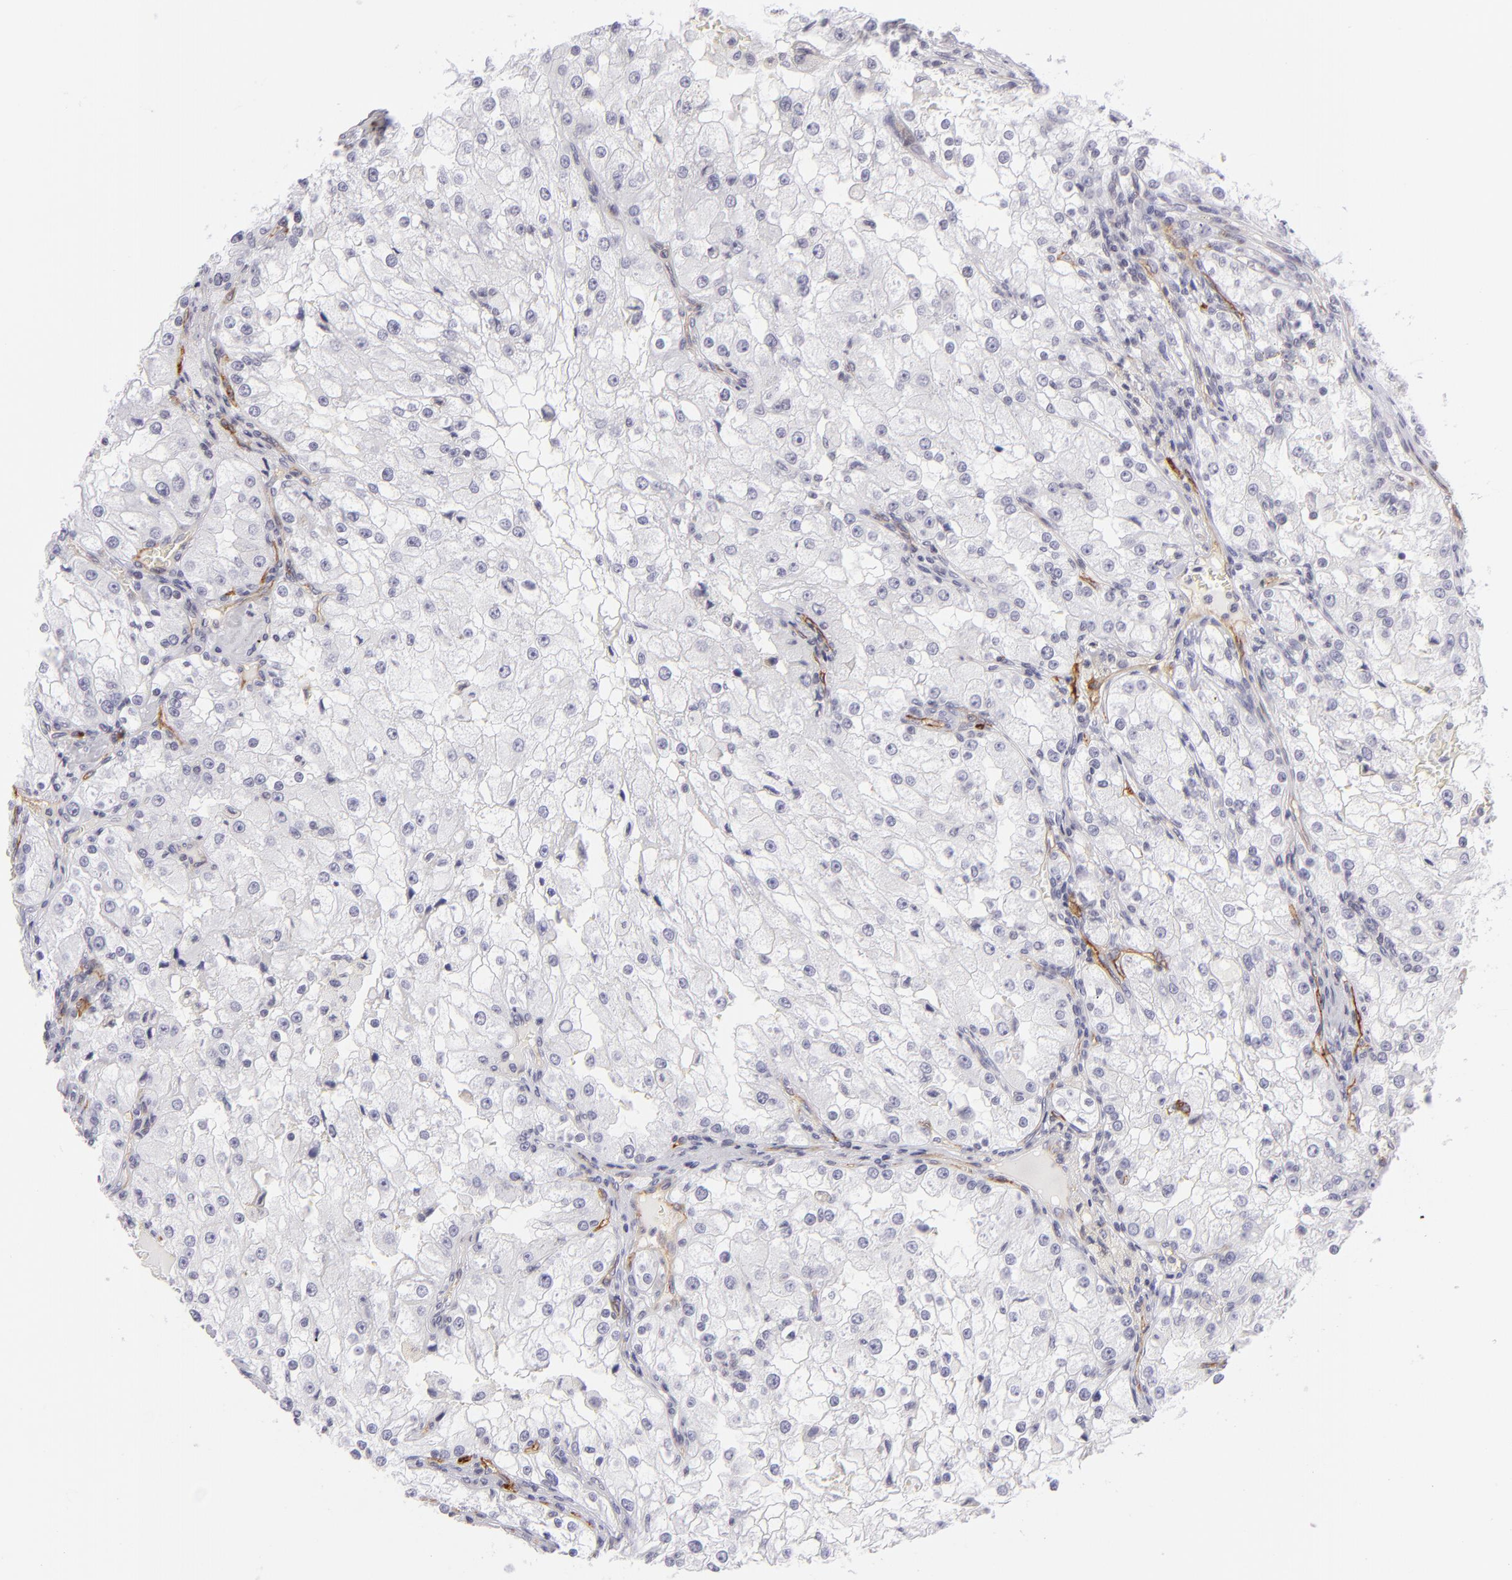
{"staining": {"intensity": "negative", "quantity": "none", "location": "none"}, "tissue": "renal cancer", "cell_type": "Tumor cells", "image_type": "cancer", "snomed": [{"axis": "morphology", "description": "Adenocarcinoma, NOS"}, {"axis": "topography", "description": "Kidney"}], "caption": "An immunohistochemistry (IHC) photomicrograph of renal cancer is shown. There is no staining in tumor cells of renal cancer.", "gene": "THBD", "patient": {"sex": "female", "age": 74}}